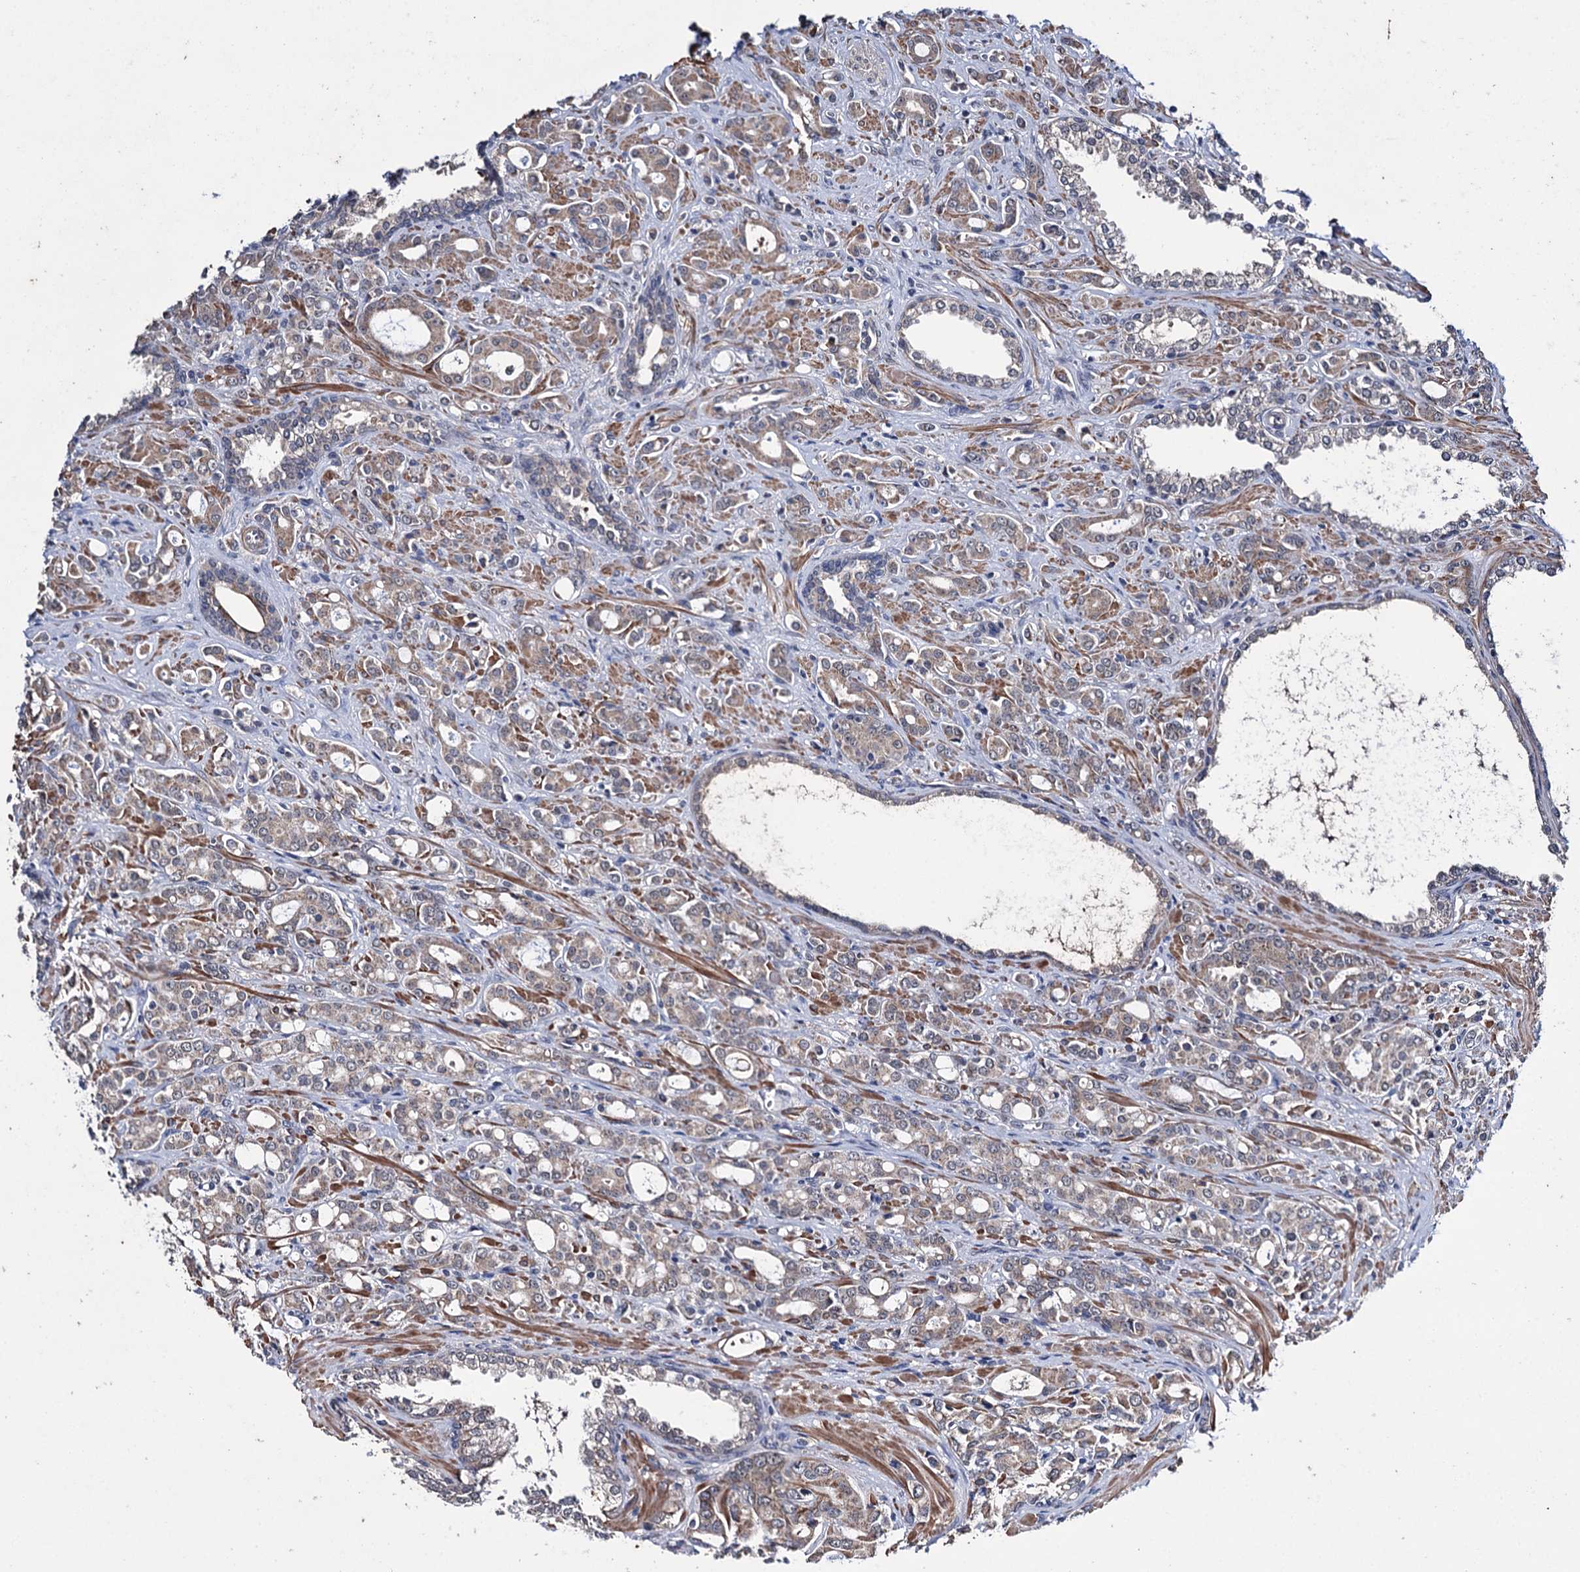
{"staining": {"intensity": "weak", "quantity": ">75%", "location": "cytoplasmic/membranous"}, "tissue": "prostate cancer", "cell_type": "Tumor cells", "image_type": "cancer", "snomed": [{"axis": "morphology", "description": "Adenocarcinoma, High grade"}, {"axis": "topography", "description": "Prostate"}], "caption": "Prostate cancer stained with a brown dye displays weak cytoplasmic/membranous positive expression in about >75% of tumor cells.", "gene": "CLPB", "patient": {"sex": "male", "age": 72}}